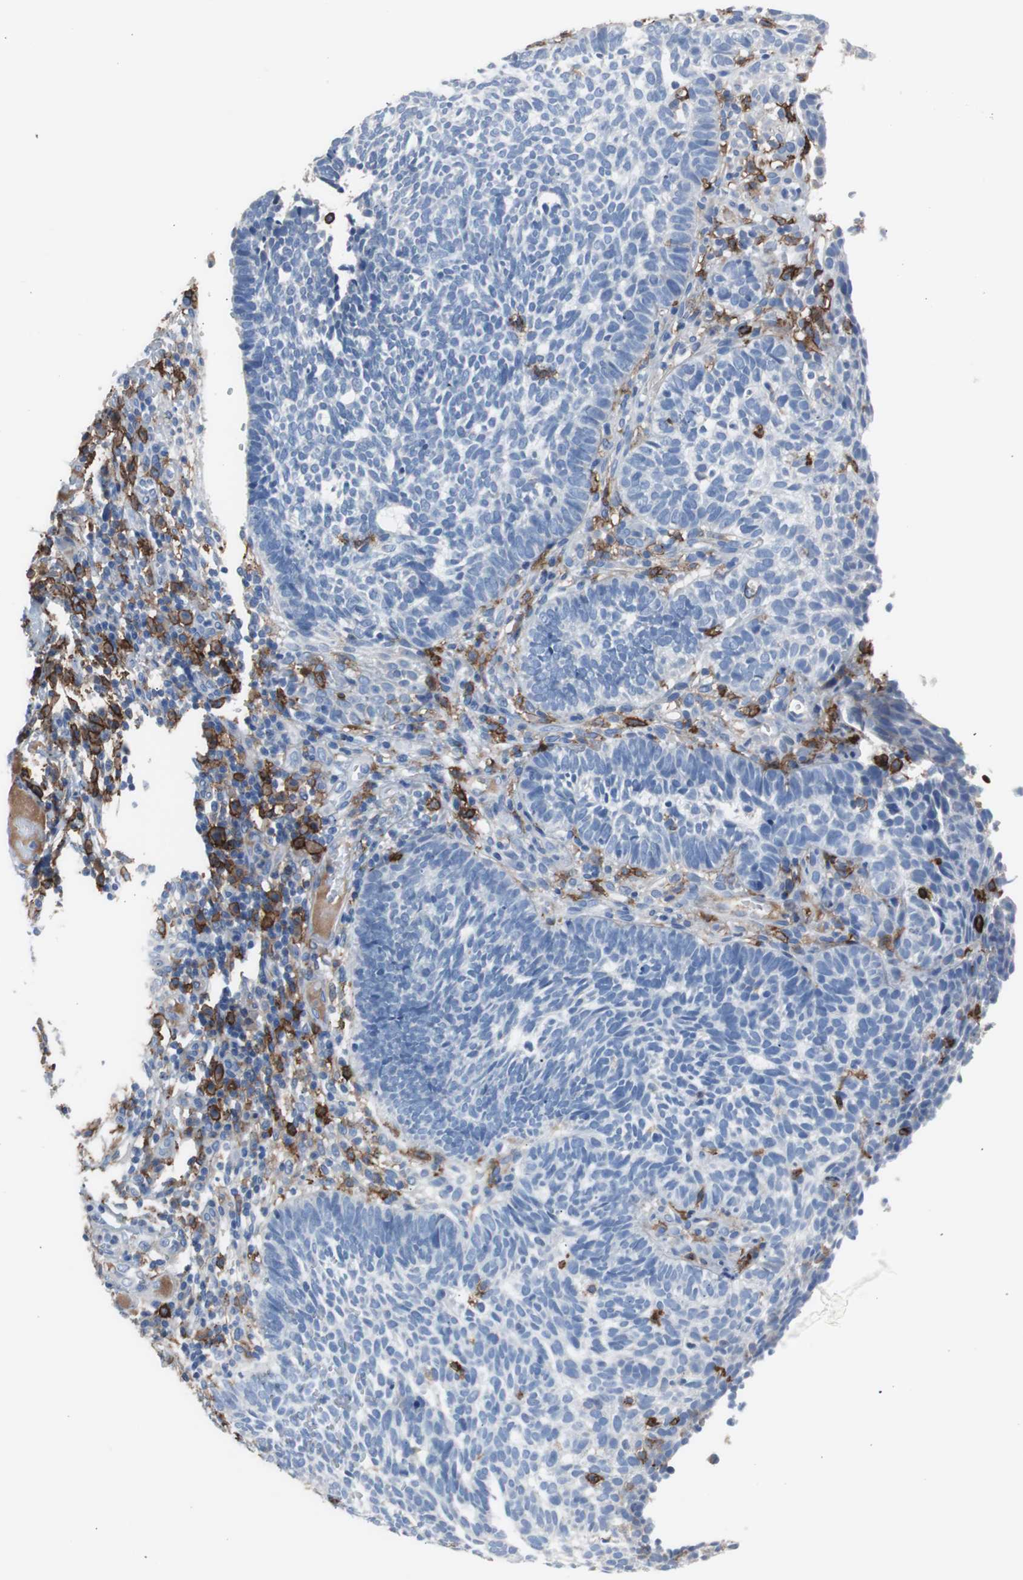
{"staining": {"intensity": "negative", "quantity": "none", "location": "none"}, "tissue": "skin cancer", "cell_type": "Tumor cells", "image_type": "cancer", "snomed": [{"axis": "morphology", "description": "Normal tissue, NOS"}, {"axis": "morphology", "description": "Basal cell carcinoma"}, {"axis": "topography", "description": "Skin"}], "caption": "Human skin cancer (basal cell carcinoma) stained for a protein using immunohistochemistry (IHC) demonstrates no positivity in tumor cells.", "gene": "FCGR2B", "patient": {"sex": "male", "age": 87}}